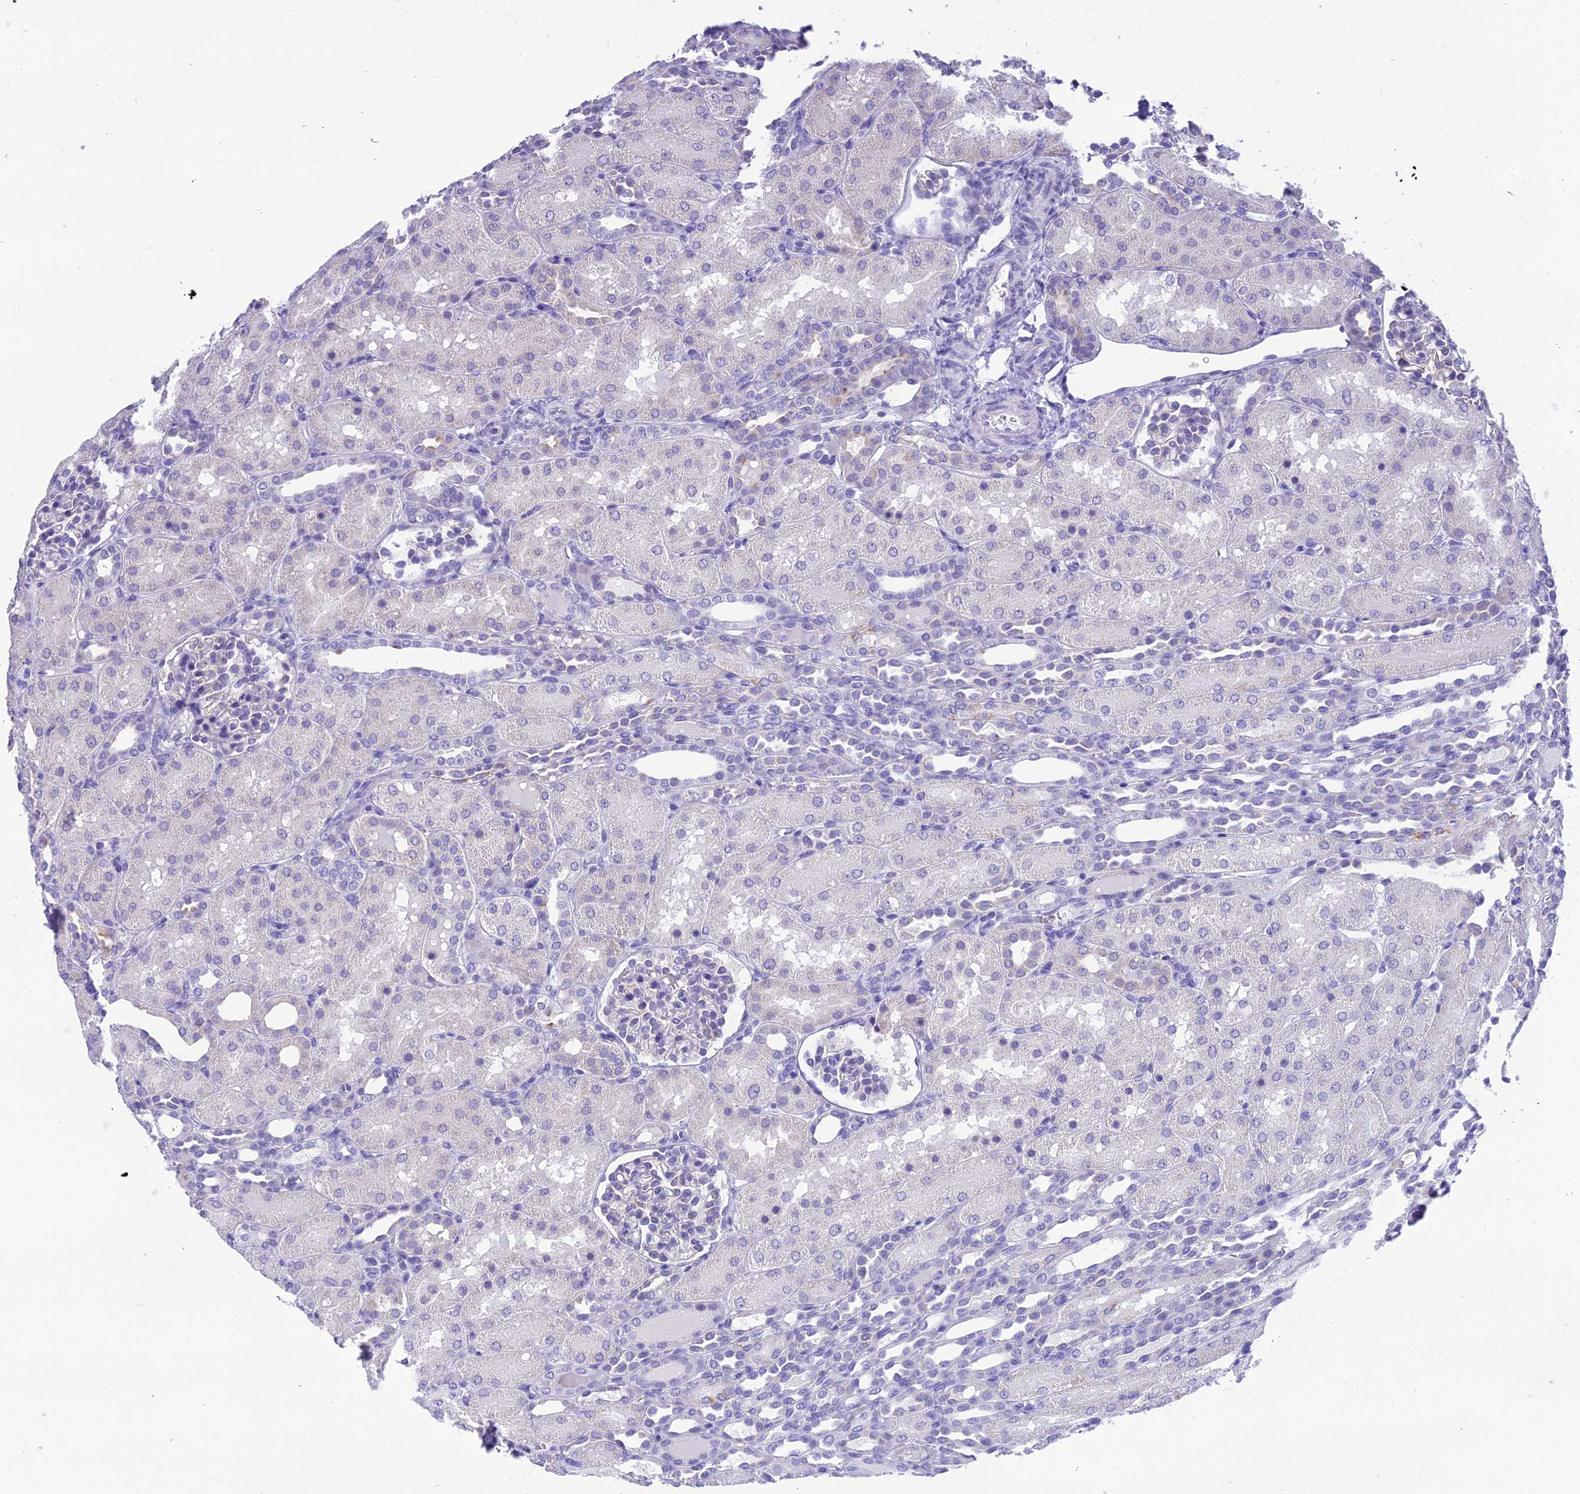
{"staining": {"intensity": "negative", "quantity": "none", "location": "none"}, "tissue": "kidney", "cell_type": "Cells in glomeruli", "image_type": "normal", "snomed": [{"axis": "morphology", "description": "Normal tissue, NOS"}, {"axis": "topography", "description": "Kidney"}], "caption": "IHC of normal human kidney shows no expression in cells in glomeruli.", "gene": "MIIP", "patient": {"sex": "male", "age": 1}}